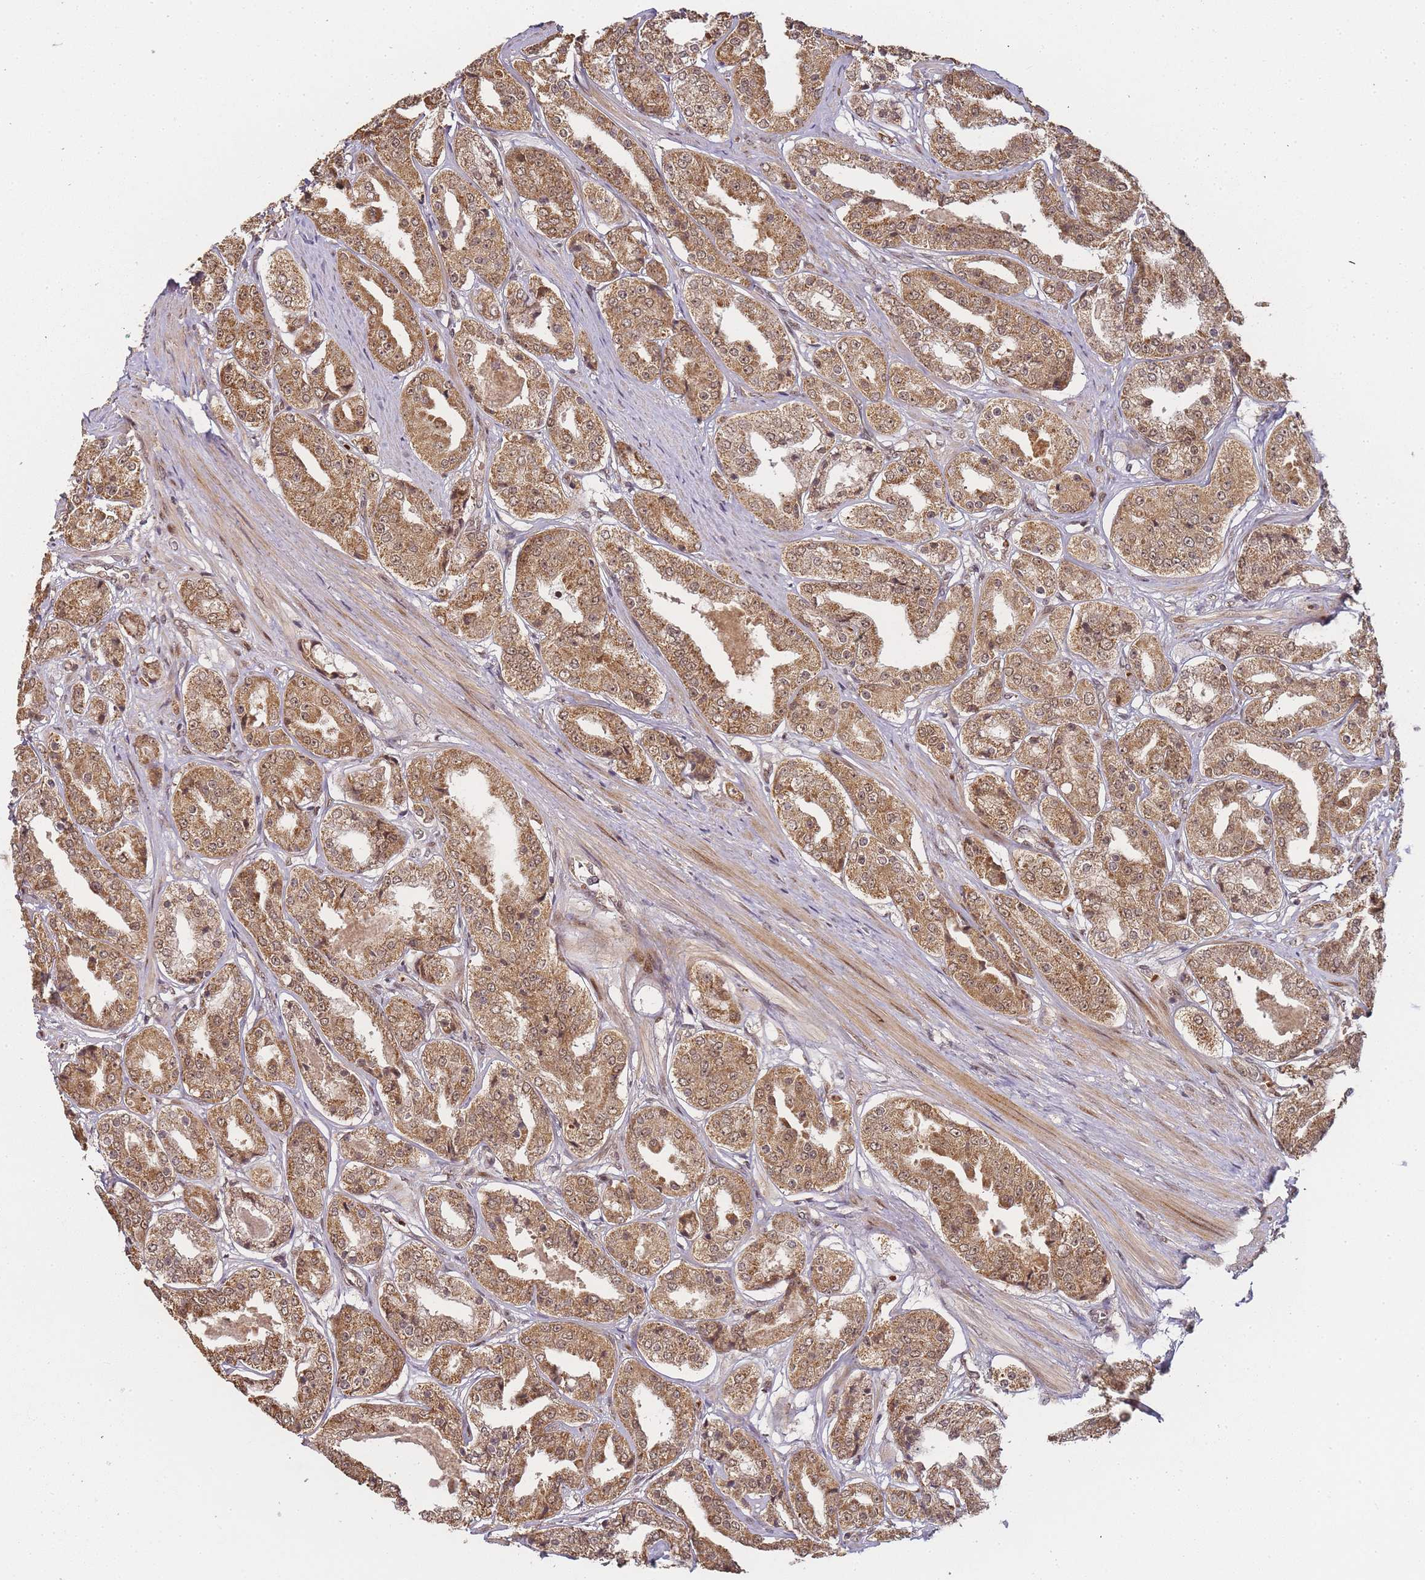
{"staining": {"intensity": "moderate", "quantity": ">75%", "location": "cytoplasmic/membranous,nuclear"}, "tissue": "prostate cancer", "cell_type": "Tumor cells", "image_type": "cancer", "snomed": [{"axis": "morphology", "description": "Adenocarcinoma, High grade"}, {"axis": "topography", "description": "Prostate"}], "caption": "Prostate adenocarcinoma (high-grade) stained with DAB IHC demonstrates medium levels of moderate cytoplasmic/membranous and nuclear expression in approximately >75% of tumor cells. Immunohistochemistry (ihc) stains the protein in brown and the nuclei are stained blue.", "gene": "ZNF497", "patient": {"sex": "male", "age": 63}}